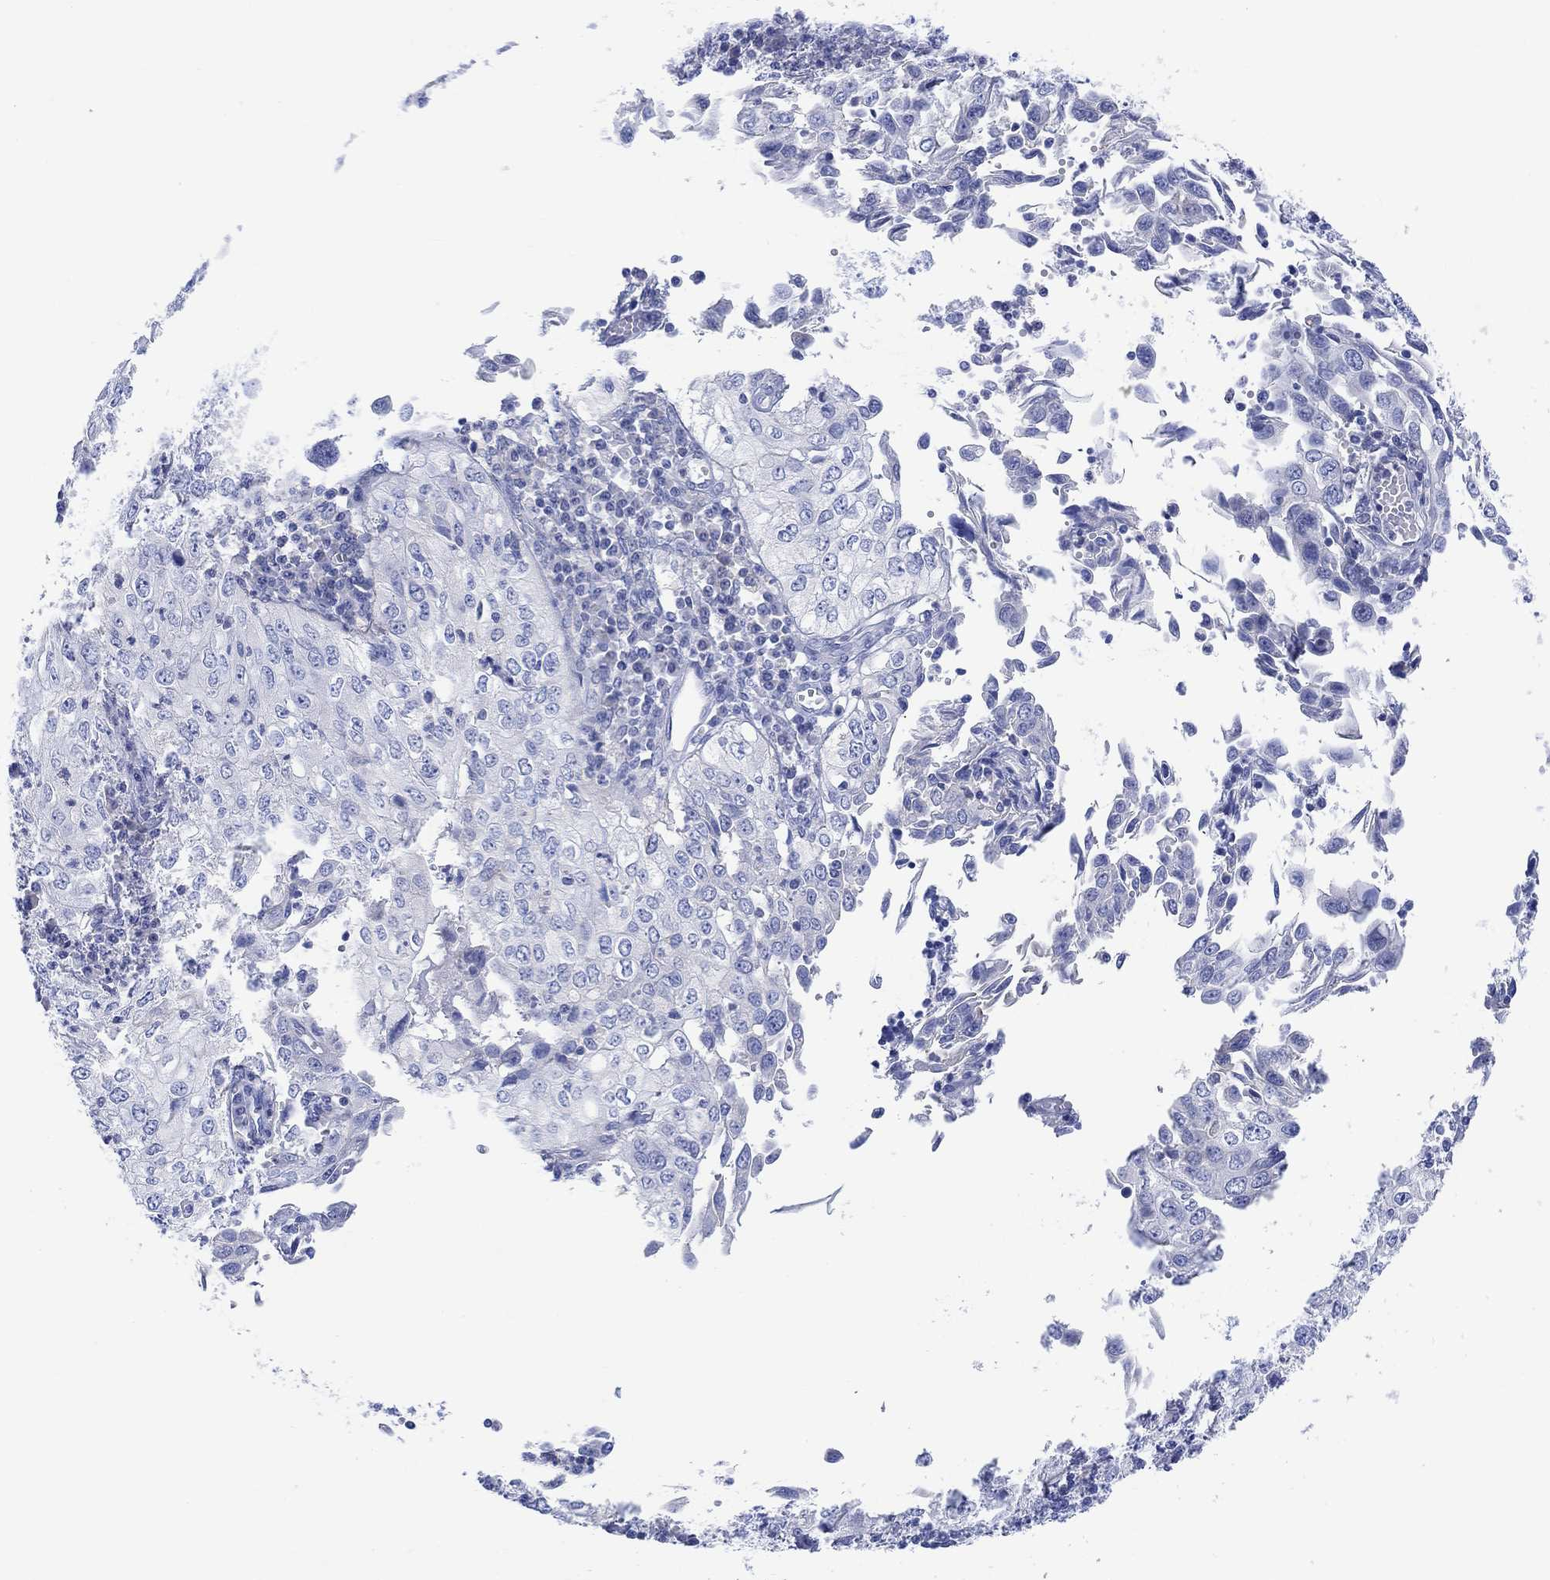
{"staining": {"intensity": "negative", "quantity": "none", "location": "none"}, "tissue": "cervical cancer", "cell_type": "Tumor cells", "image_type": "cancer", "snomed": [{"axis": "morphology", "description": "Squamous cell carcinoma, NOS"}, {"axis": "topography", "description": "Cervix"}], "caption": "The immunohistochemistry image has no significant staining in tumor cells of squamous cell carcinoma (cervical) tissue.", "gene": "REEP6", "patient": {"sex": "female", "age": 24}}